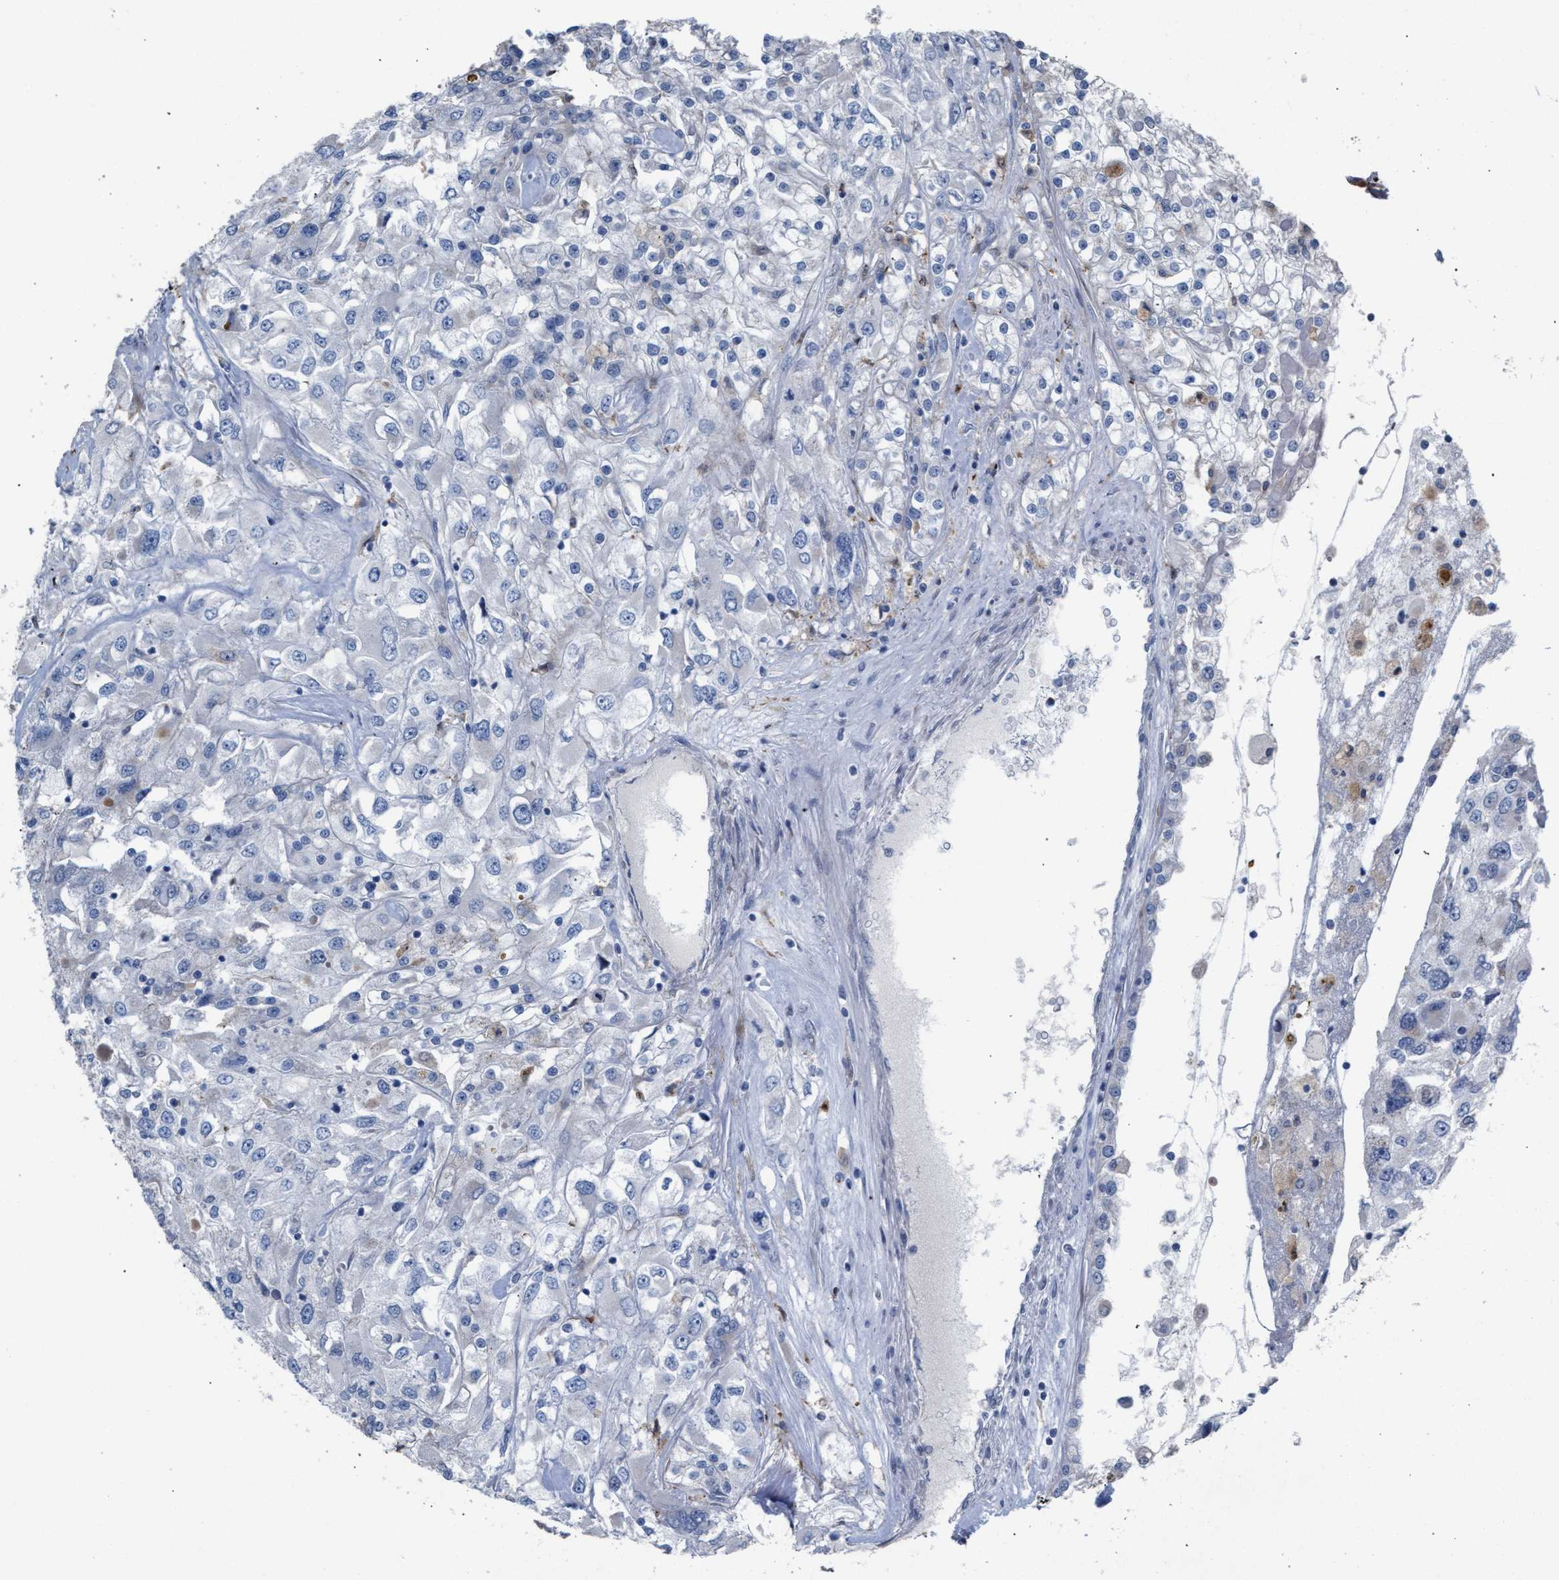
{"staining": {"intensity": "negative", "quantity": "none", "location": "none"}, "tissue": "renal cancer", "cell_type": "Tumor cells", "image_type": "cancer", "snomed": [{"axis": "morphology", "description": "Adenocarcinoma, NOS"}, {"axis": "topography", "description": "Kidney"}], "caption": "Tumor cells show no significant protein staining in renal cancer. (Brightfield microscopy of DAB (3,3'-diaminobenzidine) immunohistochemistry (IHC) at high magnification).", "gene": "RNF135", "patient": {"sex": "female", "age": 52}}